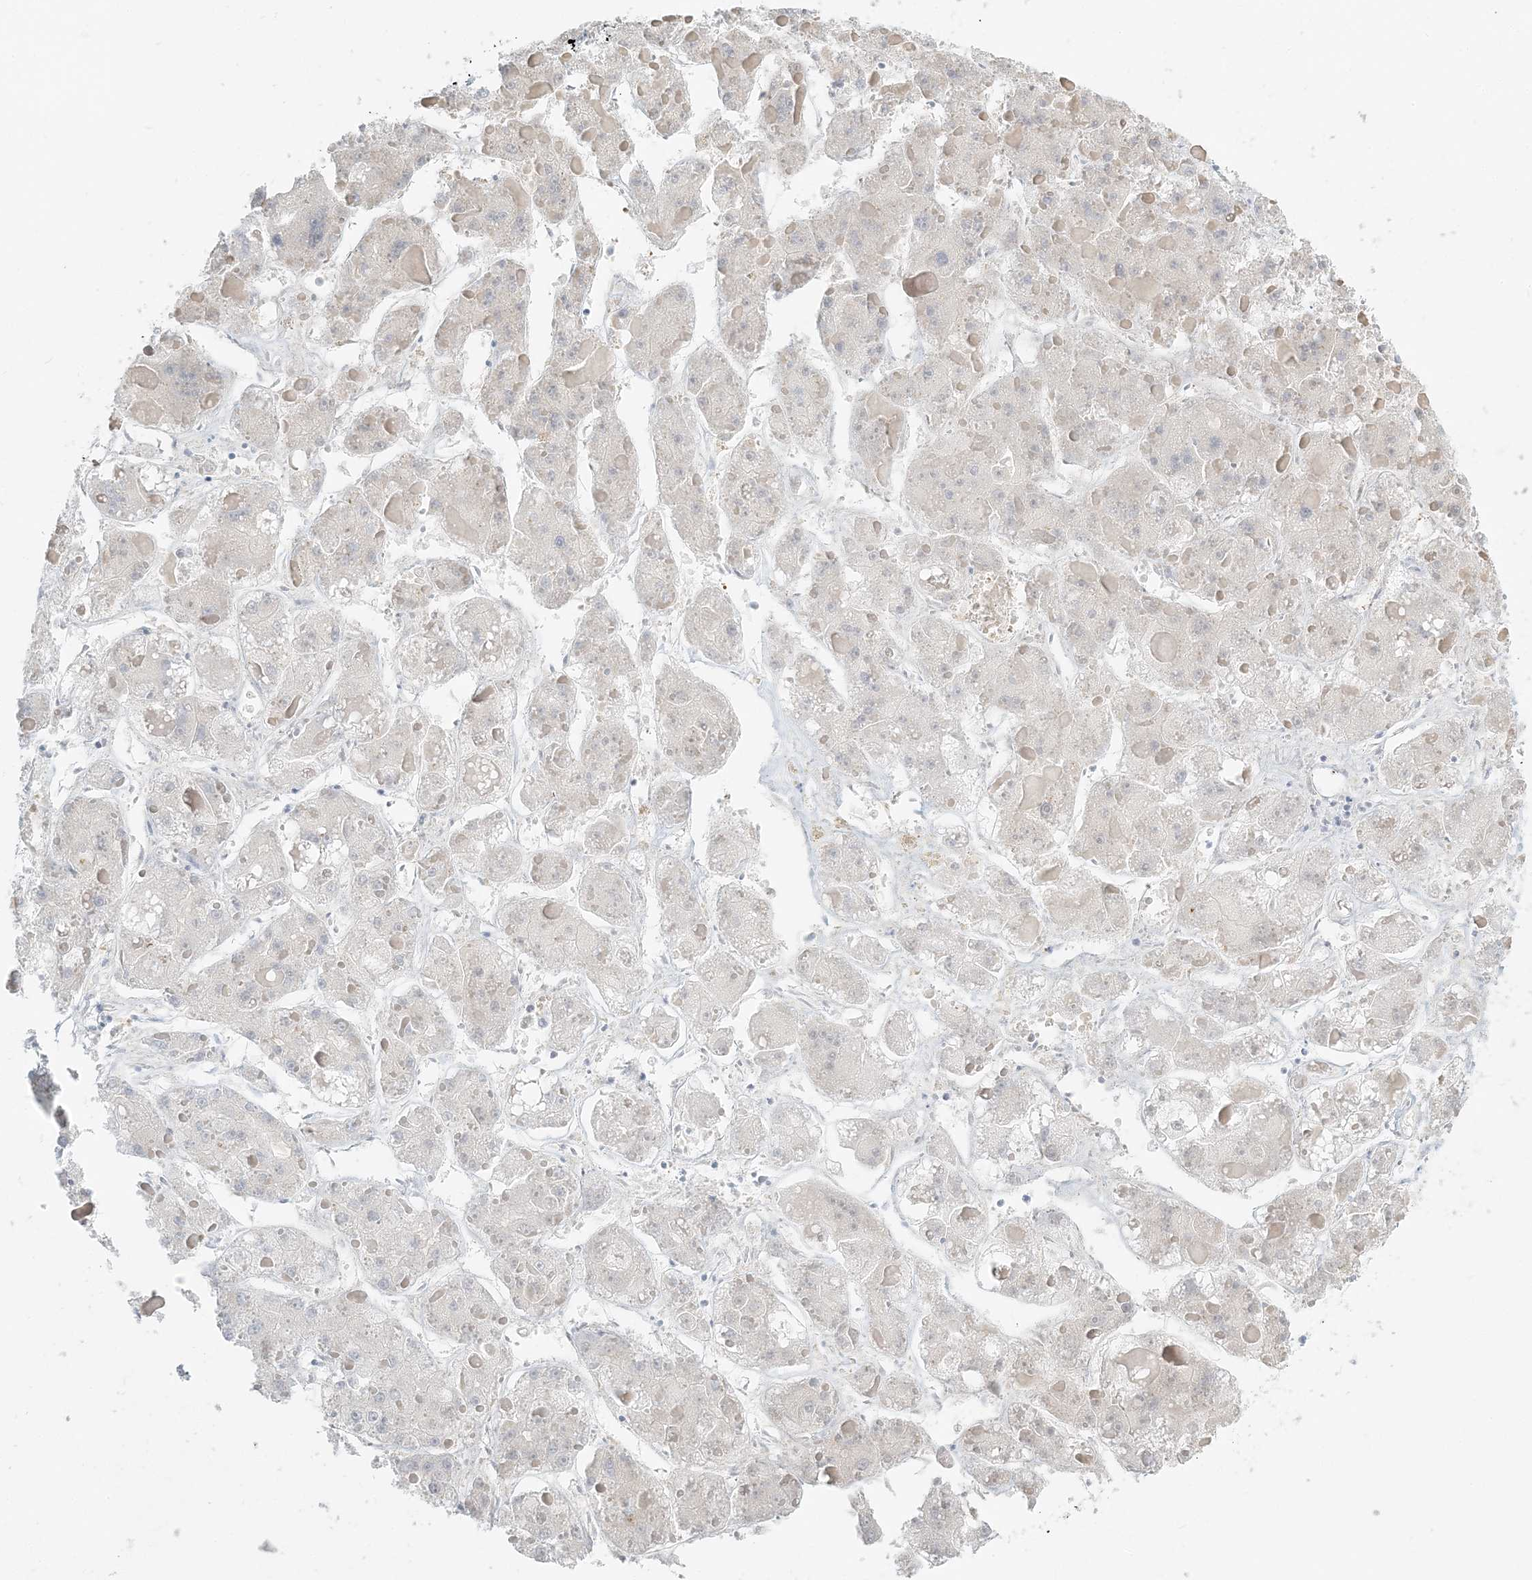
{"staining": {"intensity": "negative", "quantity": "none", "location": "none"}, "tissue": "liver cancer", "cell_type": "Tumor cells", "image_type": "cancer", "snomed": [{"axis": "morphology", "description": "Carcinoma, Hepatocellular, NOS"}, {"axis": "topography", "description": "Liver"}], "caption": "Immunohistochemistry of liver hepatocellular carcinoma shows no staining in tumor cells.", "gene": "NAA11", "patient": {"sex": "female", "age": 73}}